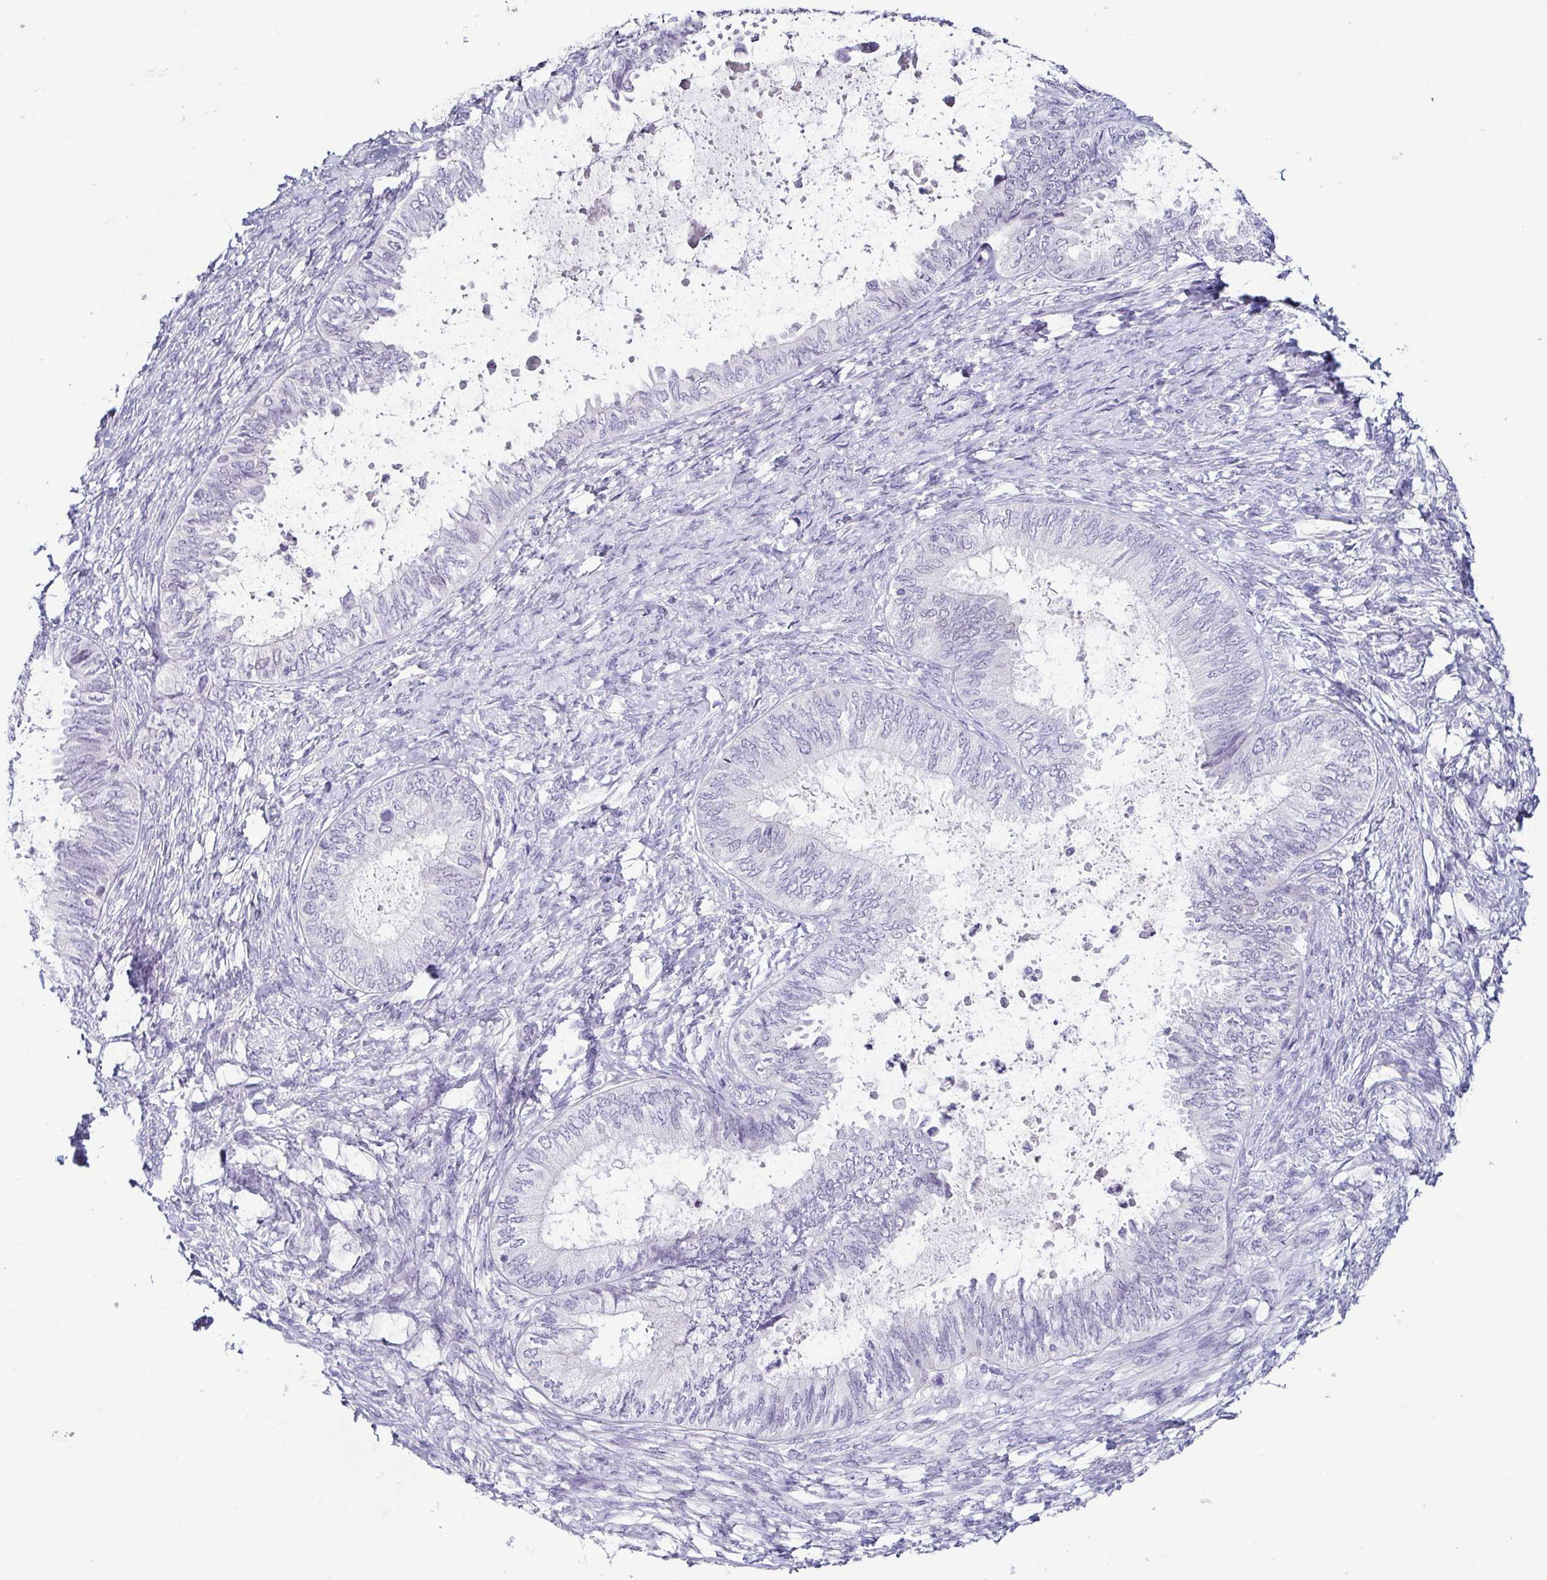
{"staining": {"intensity": "negative", "quantity": "none", "location": "none"}, "tissue": "ovarian cancer", "cell_type": "Tumor cells", "image_type": "cancer", "snomed": [{"axis": "morphology", "description": "Carcinoma, endometroid"}, {"axis": "topography", "description": "Ovary"}], "caption": "Ovarian endometroid carcinoma stained for a protein using immunohistochemistry (IHC) demonstrates no staining tumor cells.", "gene": "TP73", "patient": {"sex": "female", "age": 70}}